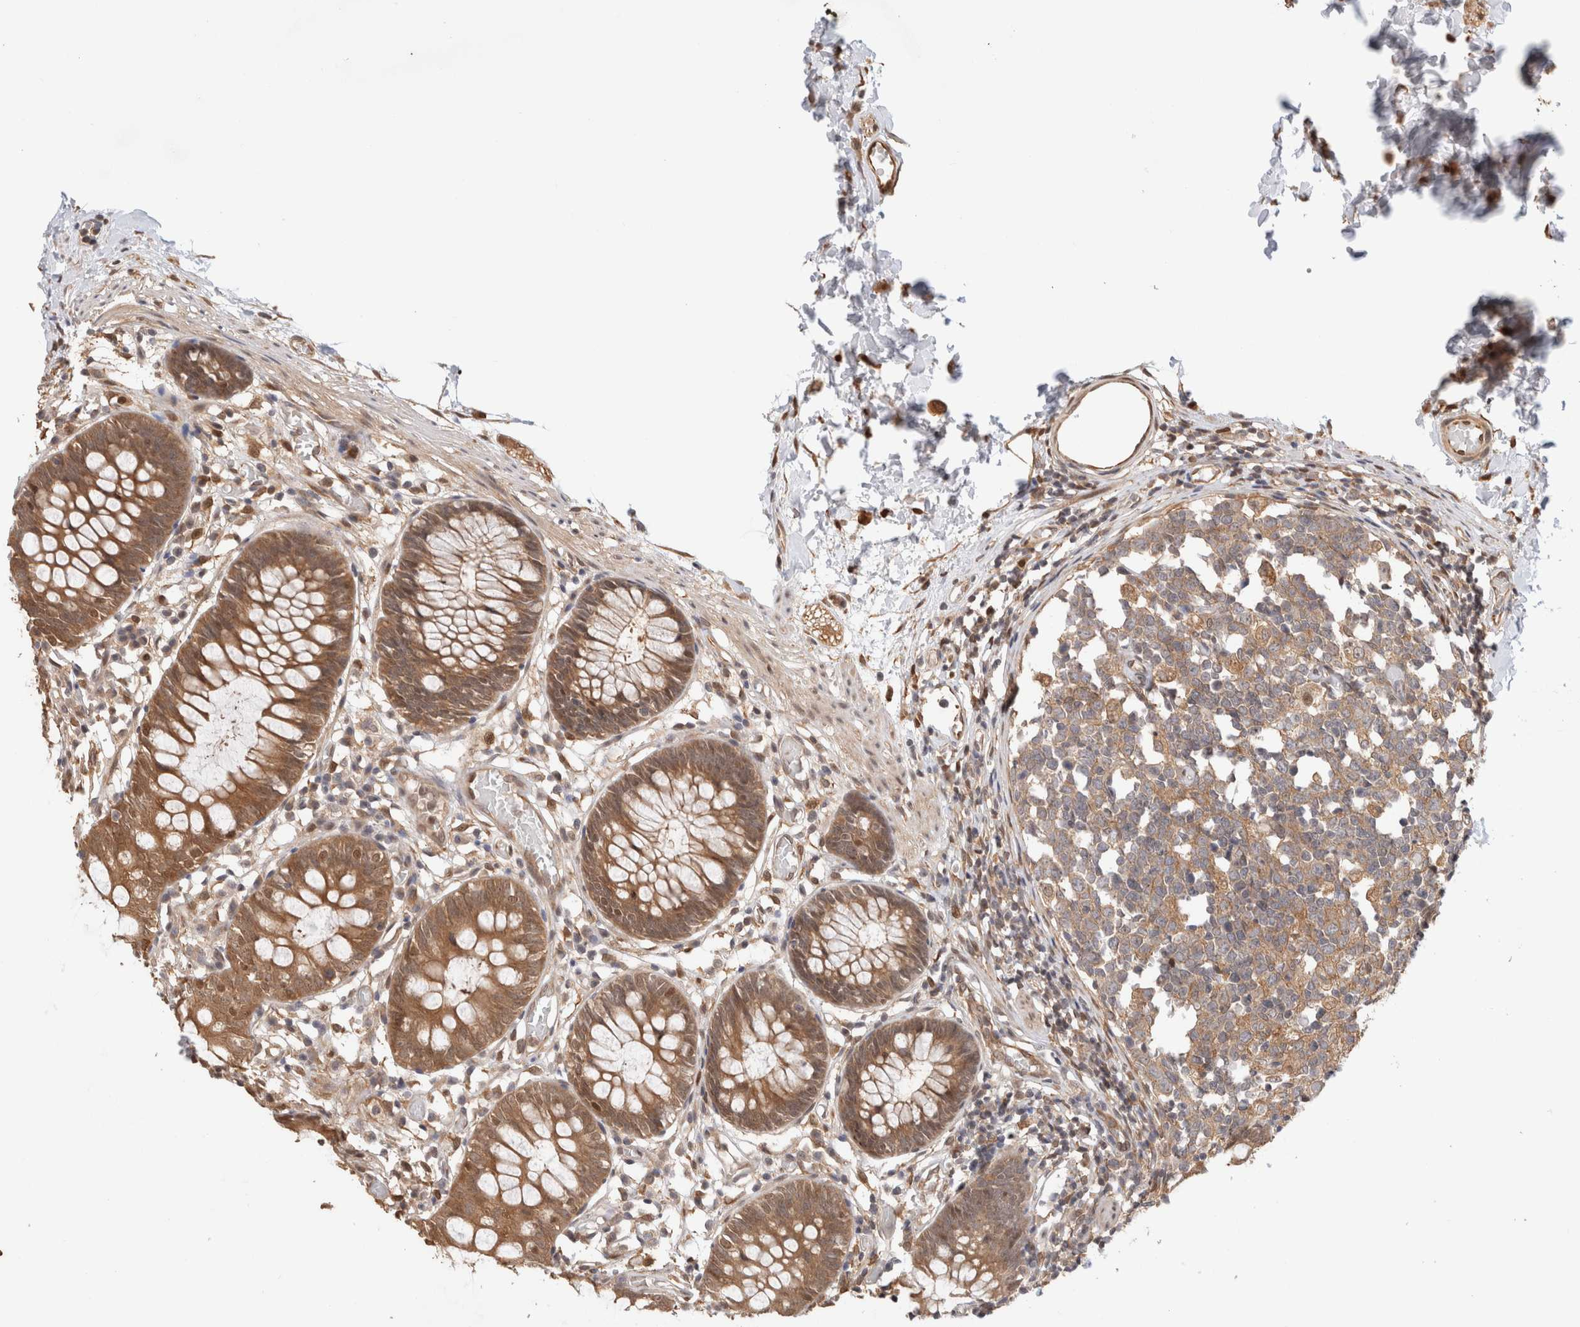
{"staining": {"intensity": "moderate", "quantity": ">75%", "location": "cytoplasmic/membranous,nuclear"}, "tissue": "colon", "cell_type": "Endothelial cells", "image_type": "normal", "snomed": [{"axis": "morphology", "description": "Normal tissue, NOS"}, {"axis": "topography", "description": "Colon"}], "caption": "Colon stained with a protein marker demonstrates moderate staining in endothelial cells.", "gene": "OTUD6B", "patient": {"sex": "male", "age": 14}}